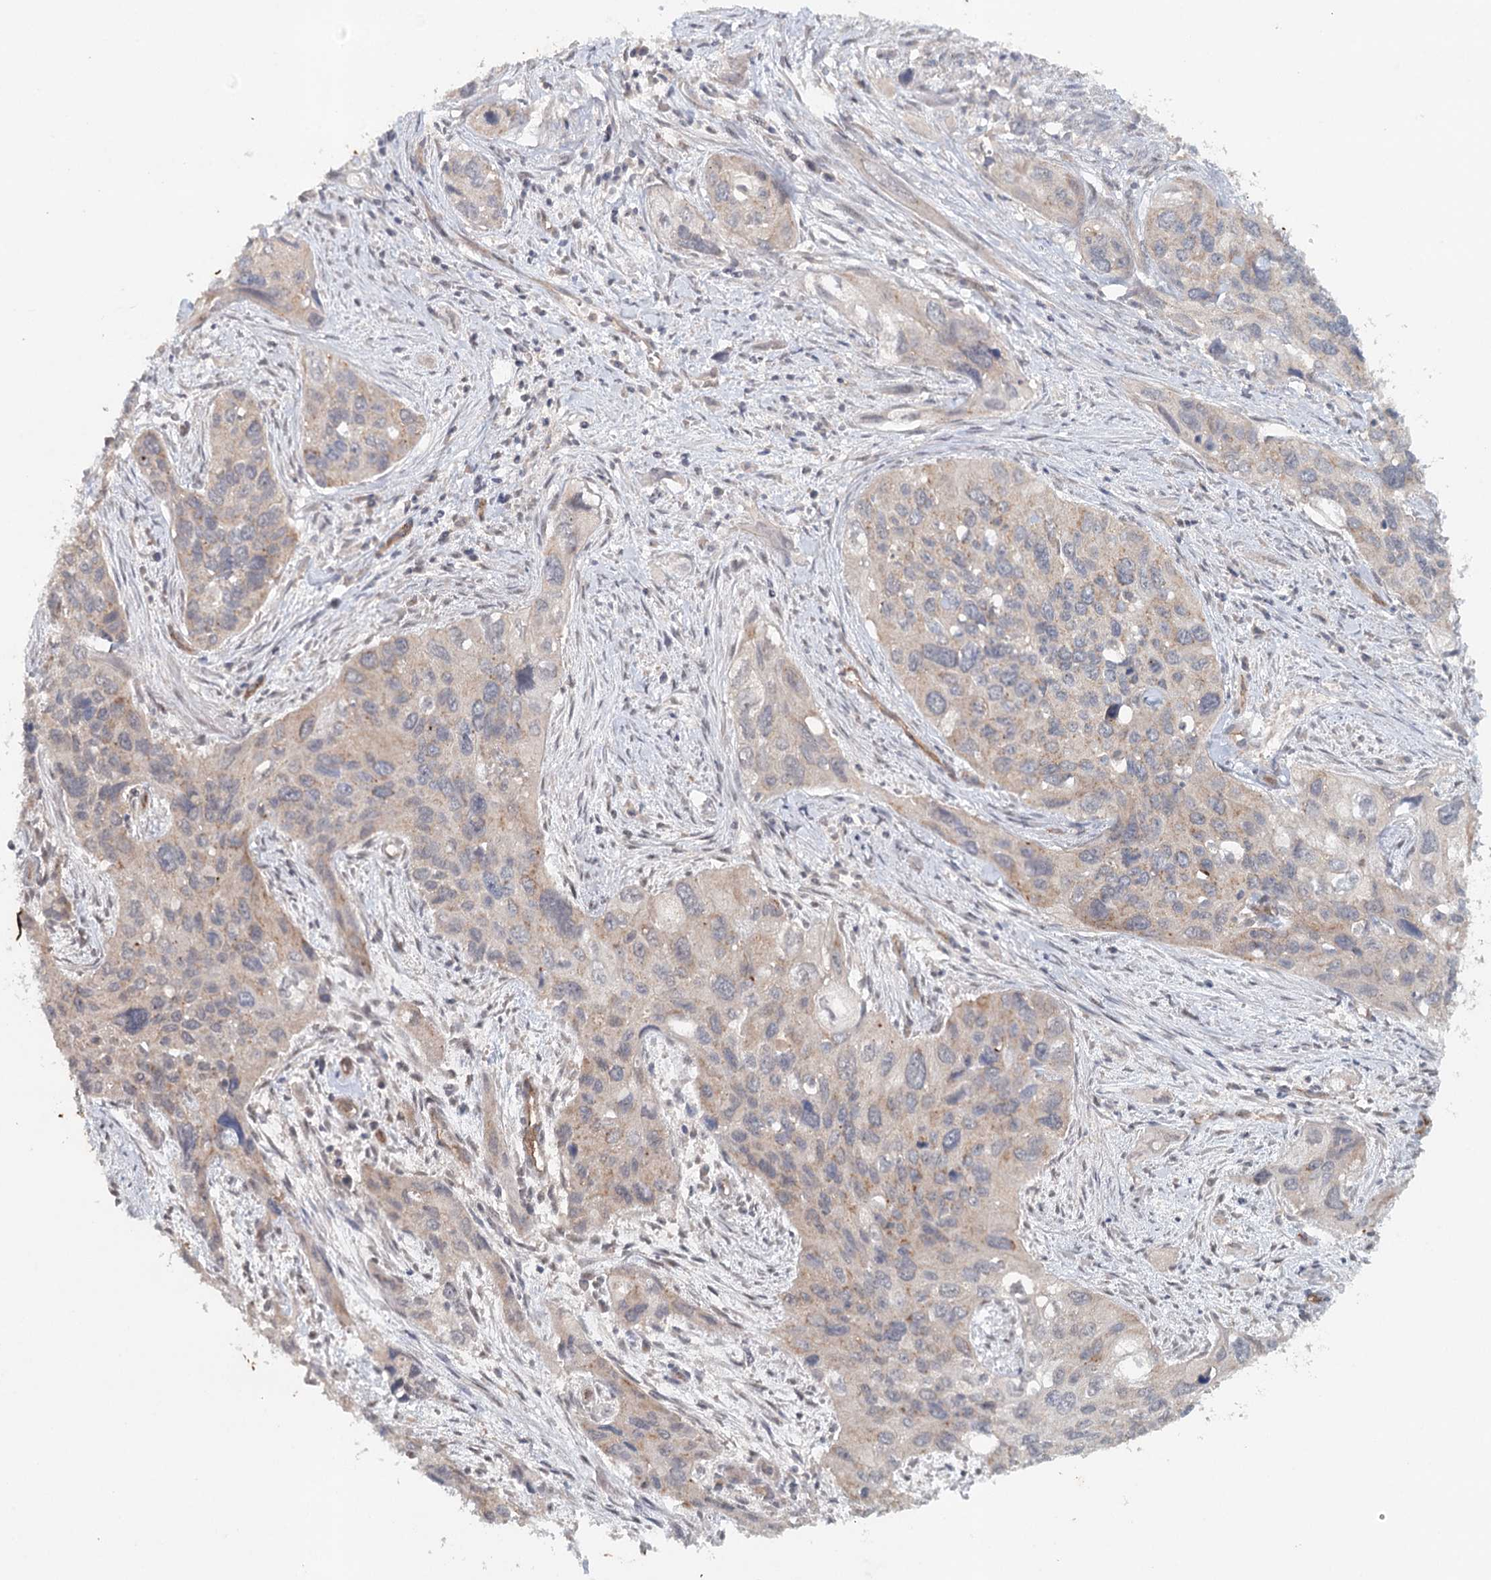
{"staining": {"intensity": "weak", "quantity": "<25%", "location": "cytoplasmic/membranous"}, "tissue": "cervical cancer", "cell_type": "Tumor cells", "image_type": "cancer", "snomed": [{"axis": "morphology", "description": "Squamous cell carcinoma, NOS"}, {"axis": "topography", "description": "Cervix"}], "caption": "Immunohistochemical staining of cervical cancer reveals no significant expression in tumor cells.", "gene": "SYNPO", "patient": {"sex": "female", "age": 55}}